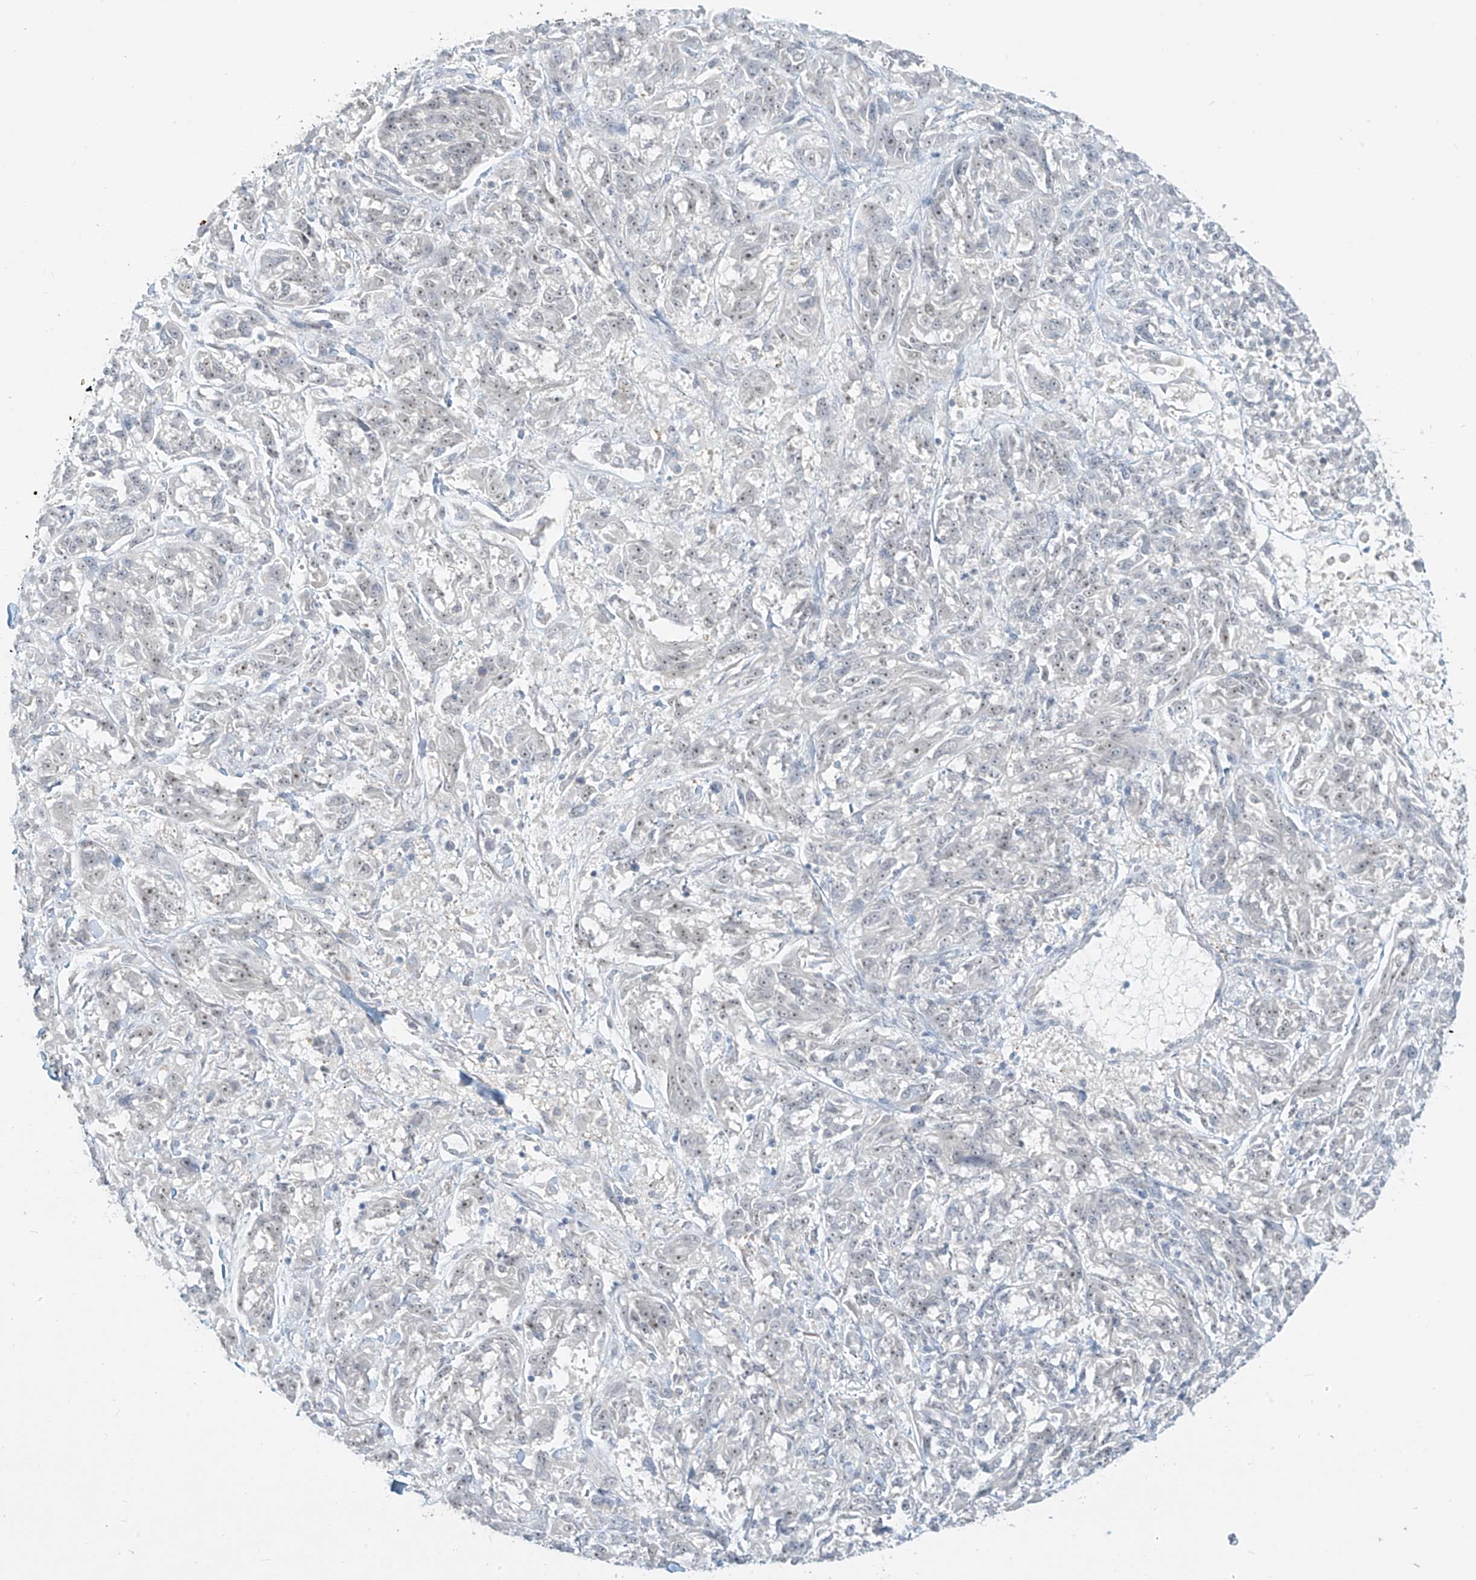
{"staining": {"intensity": "negative", "quantity": "none", "location": "none"}, "tissue": "melanoma", "cell_type": "Tumor cells", "image_type": "cancer", "snomed": [{"axis": "morphology", "description": "Malignant melanoma, NOS"}, {"axis": "topography", "description": "Skin"}], "caption": "Micrograph shows no significant protein staining in tumor cells of melanoma. (DAB IHC visualized using brightfield microscopy, high magnification).", "gene": "C2orf42", "patient": {"sex": "male", "age": 53}}